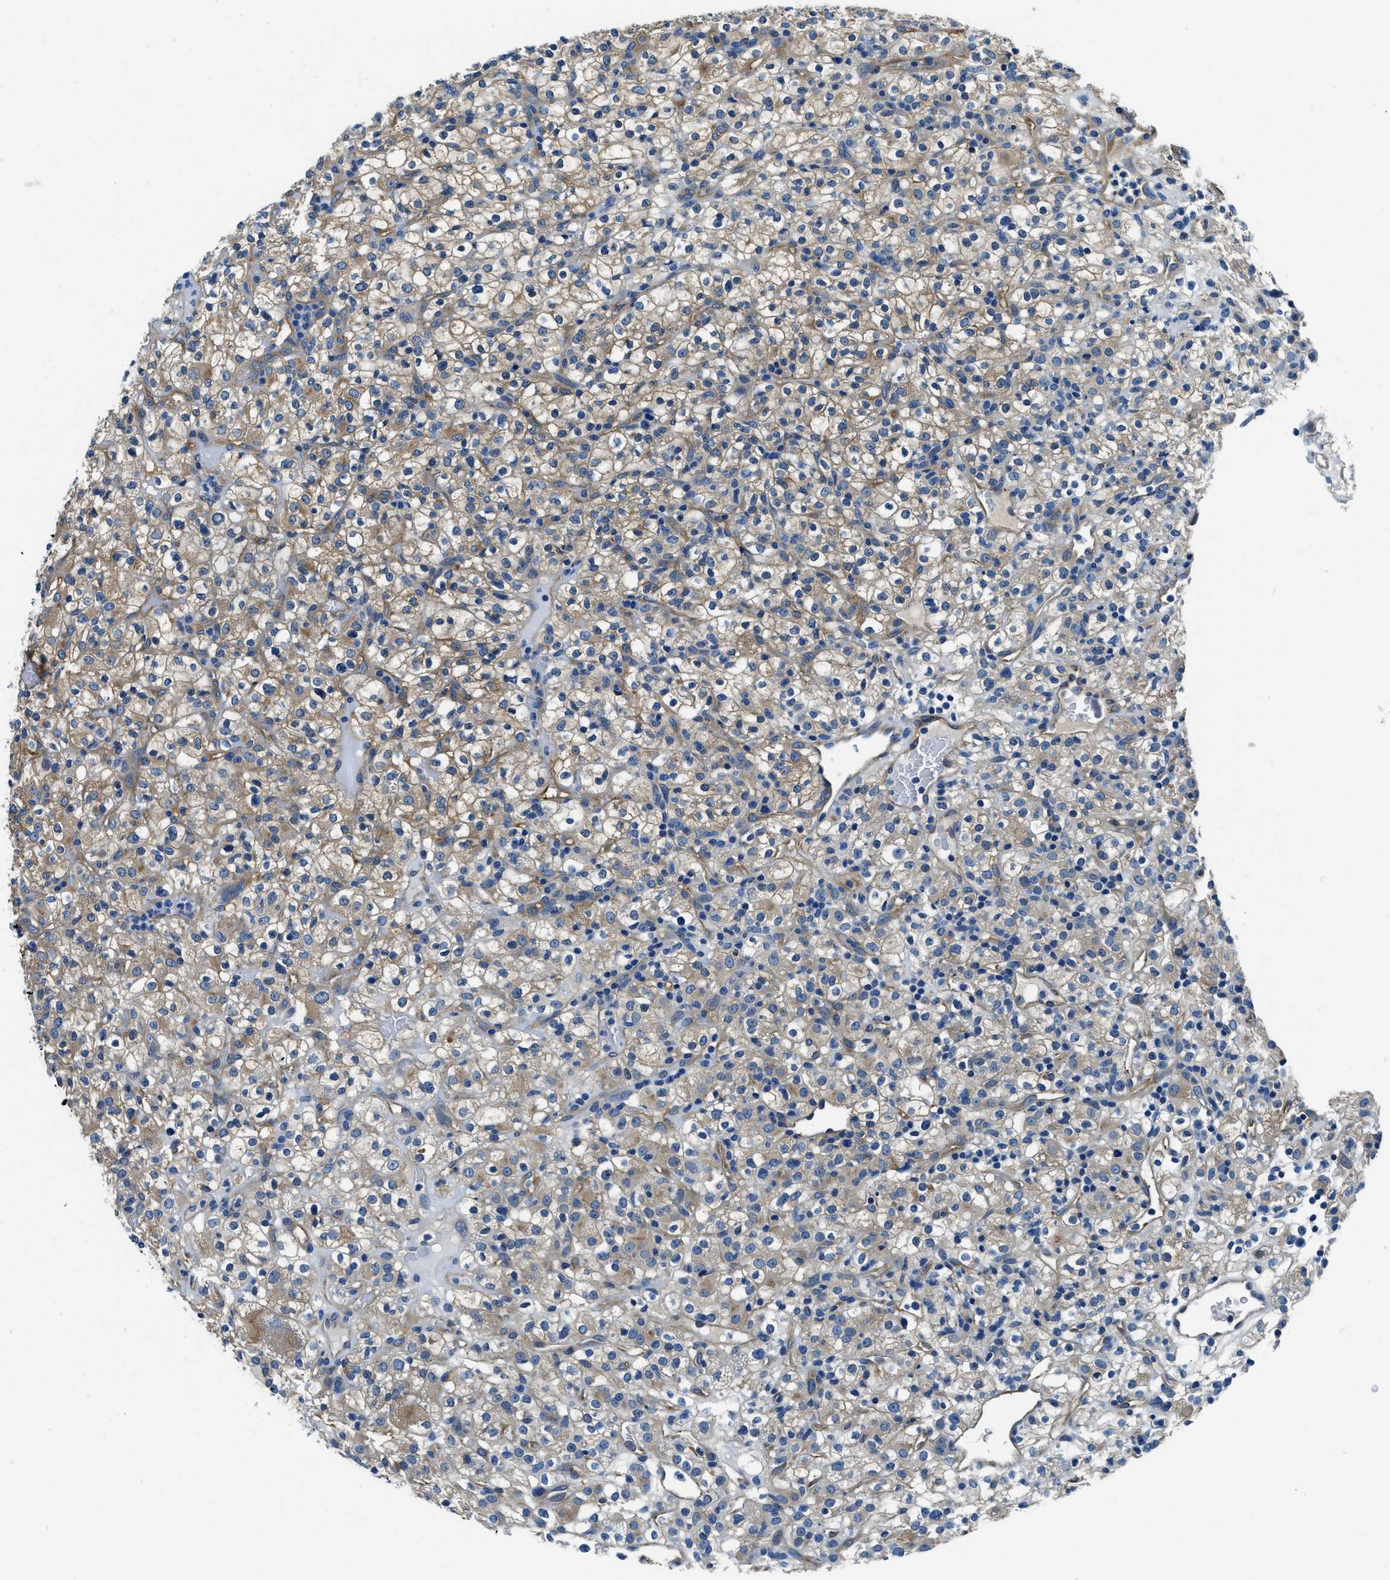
{"staining": {"intensity": "weak", "quantity": "25%-75%", "location": "cytoplasmic/membranous"}, "tissue": "renal cancer", "cell_type": "Tumor cells", "image_type": "cancer", "snomed": [{"axis": "morphology", "description": "Normal tissue, NOS"}, {"axis": "morphology", "description": "Adenocarcinoma, NOS"}, {"axis": "topography", "description": "Kidney"}], "caption": "Immunohistochemistry of renal cancer reveals low levels of weak cytoplasmic/membranous expression in about 25%-75% of tumor cells.", "gene": "TWF1", "patient": {"sex": "female", "age": 72}}